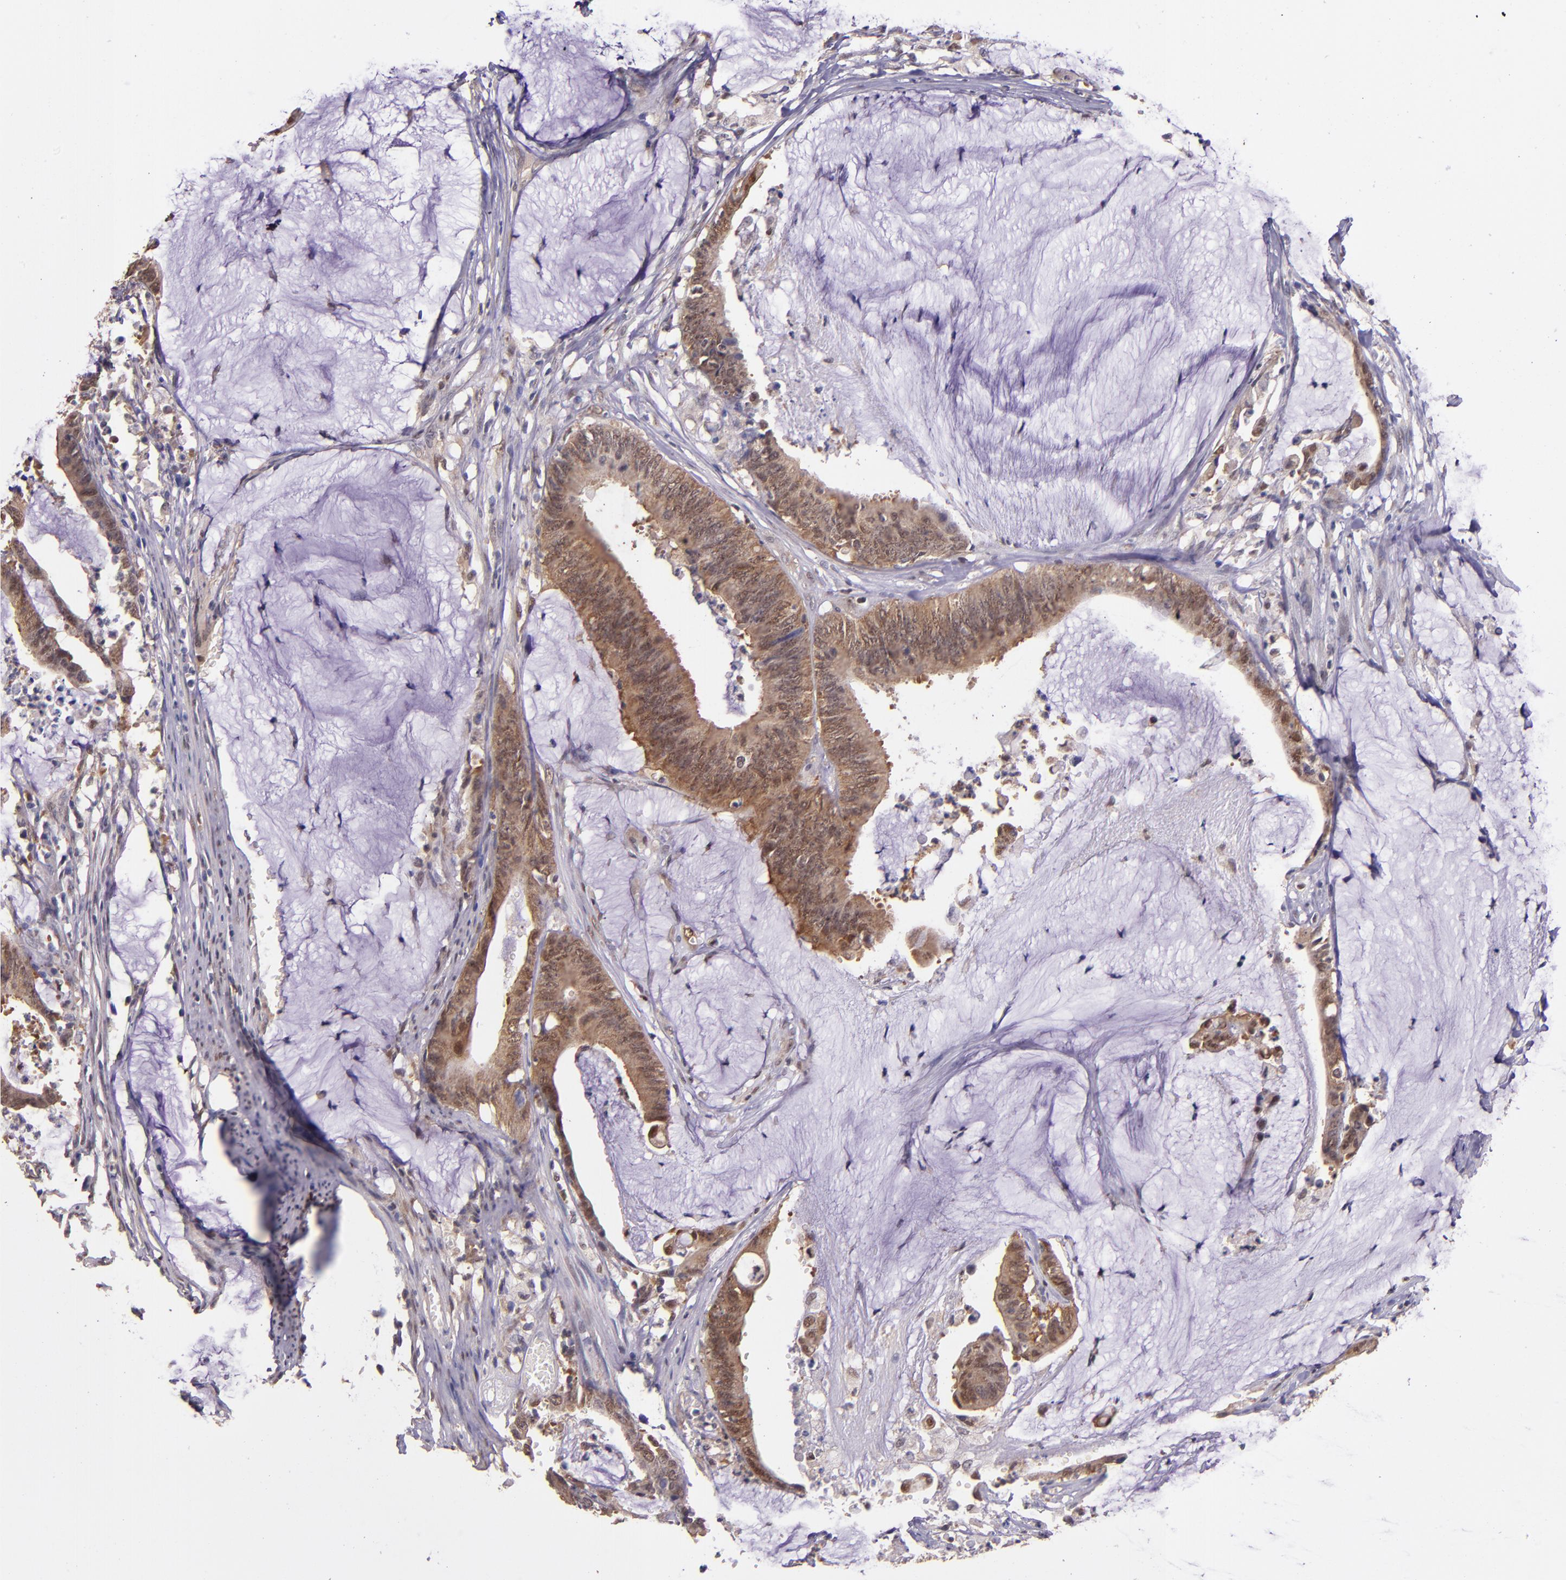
{"staining": {"intensity": "moderate", "quantity": ">75%", "location": "cytoplasmic/membranous,nuclear"}, "tissue": "colorectal cancer", "cell_type": "Tumor cells", "image_type": "cancer", "snomed": [{"axis": "morphology", "description": "Adenocarcinoma, NOS"}, {"axis": "topography", "description": "Rectum"}], "caption": "This micrograph demonstrates immunohistochemistry staining of colorectal cancer, with medium moderate cytoplasmic/membranous and nuclear positivity in about >75% of tumor cells.", "gene": "STAT6", "patient": {"sex": "female", "age": 66}}